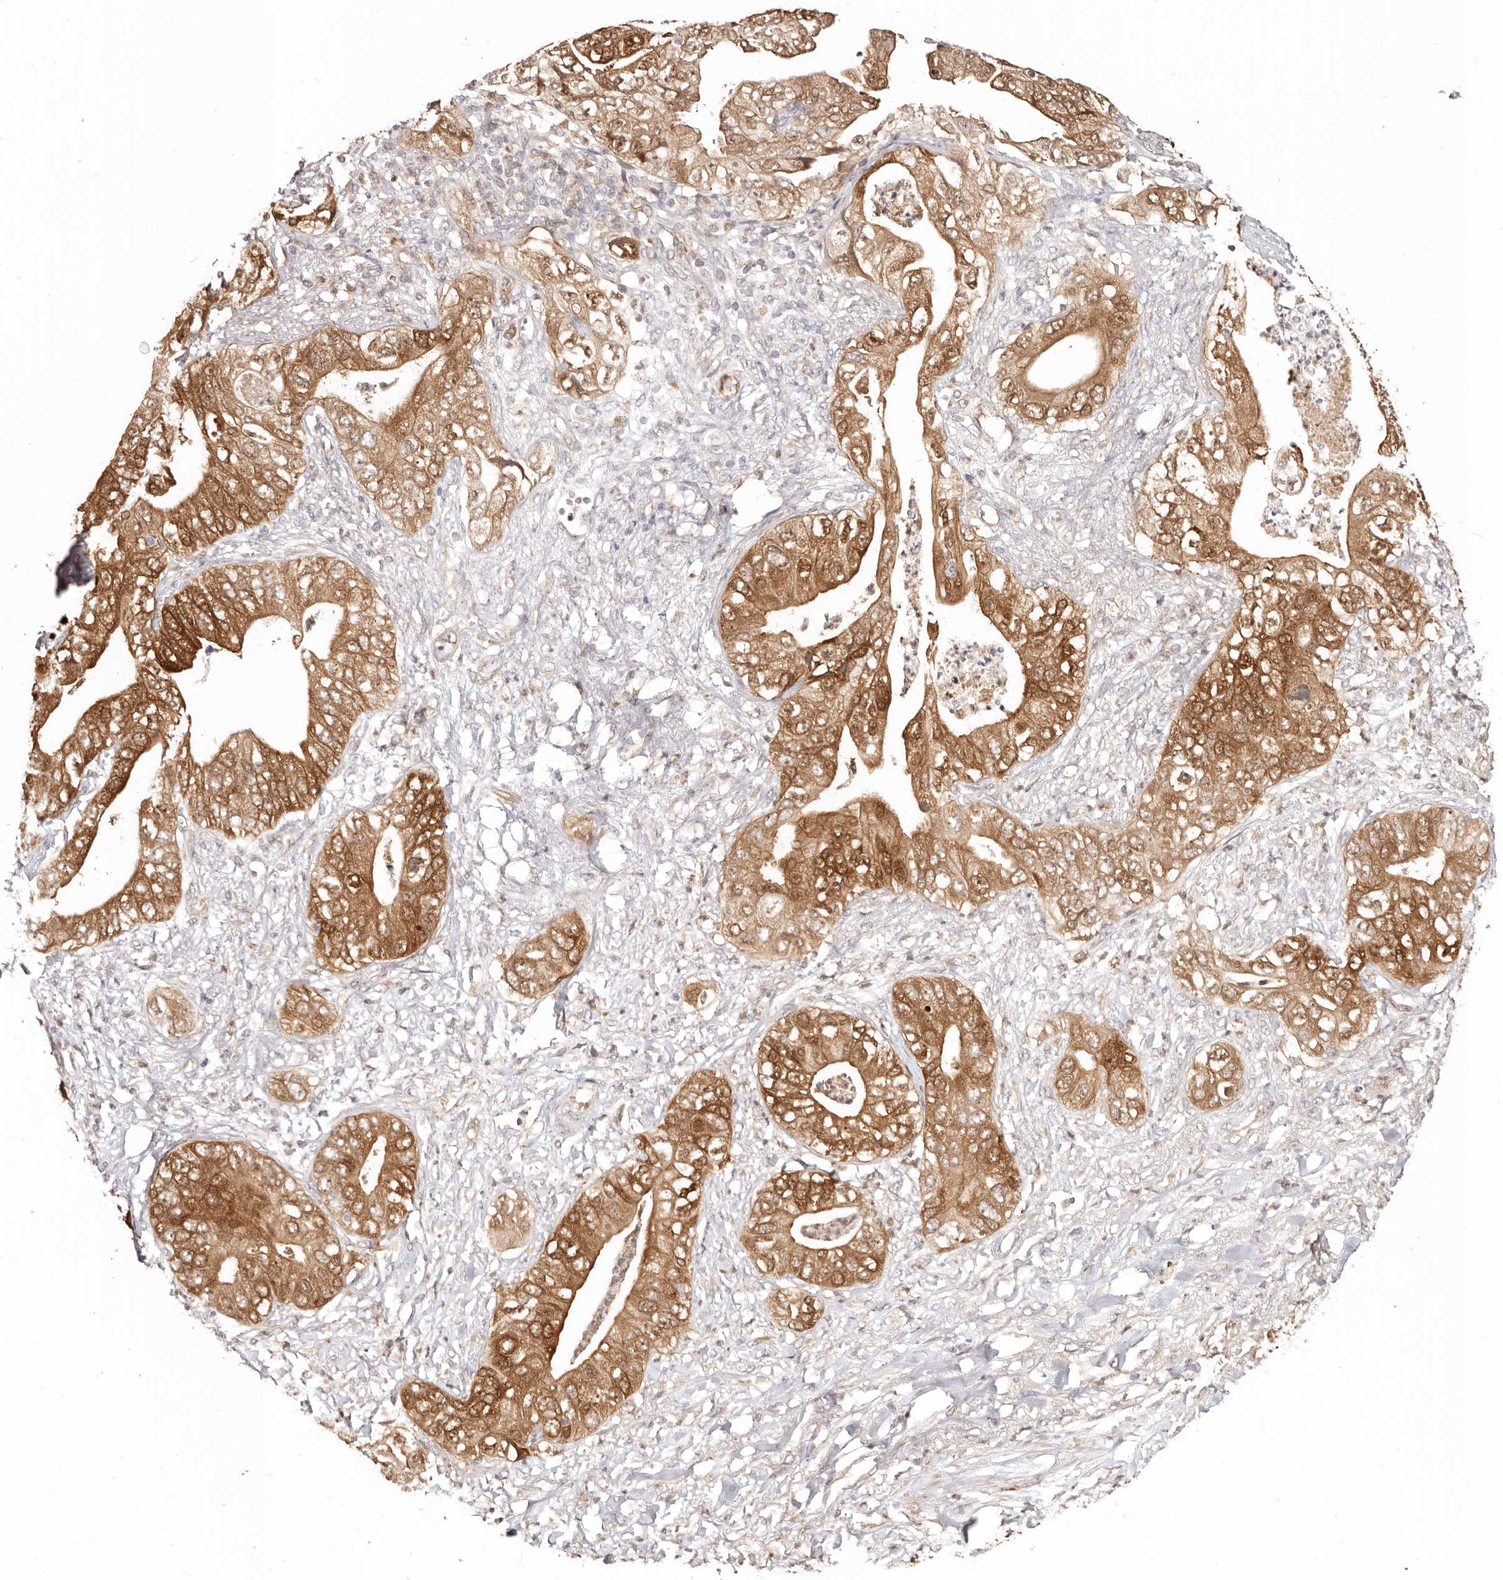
{"staining": {"intensity": "strong", "quantity": ">75%", "location": "cytoplasmic/membranous,nuclear"}, "tissue": "pancreatic cancer", "cell_type": "Tumor cells", "image_type": "cancer", "snomed": [{"axis": "morphology", "description": "Adenocarcinoma, NOS"}, {"axis": "topography", "description": "Pancreas"}], "caption": "Tumor cells display strong cytoplasmic/membranous and nuclear positivity in approximately >75% of cells in adenocarcinoma (pancreatic). The protein of interest is shown in brown color, while the nuclei are stained blue.", "gene": "BCL2L15", "patient": {"sex": "female", "age": 78}}